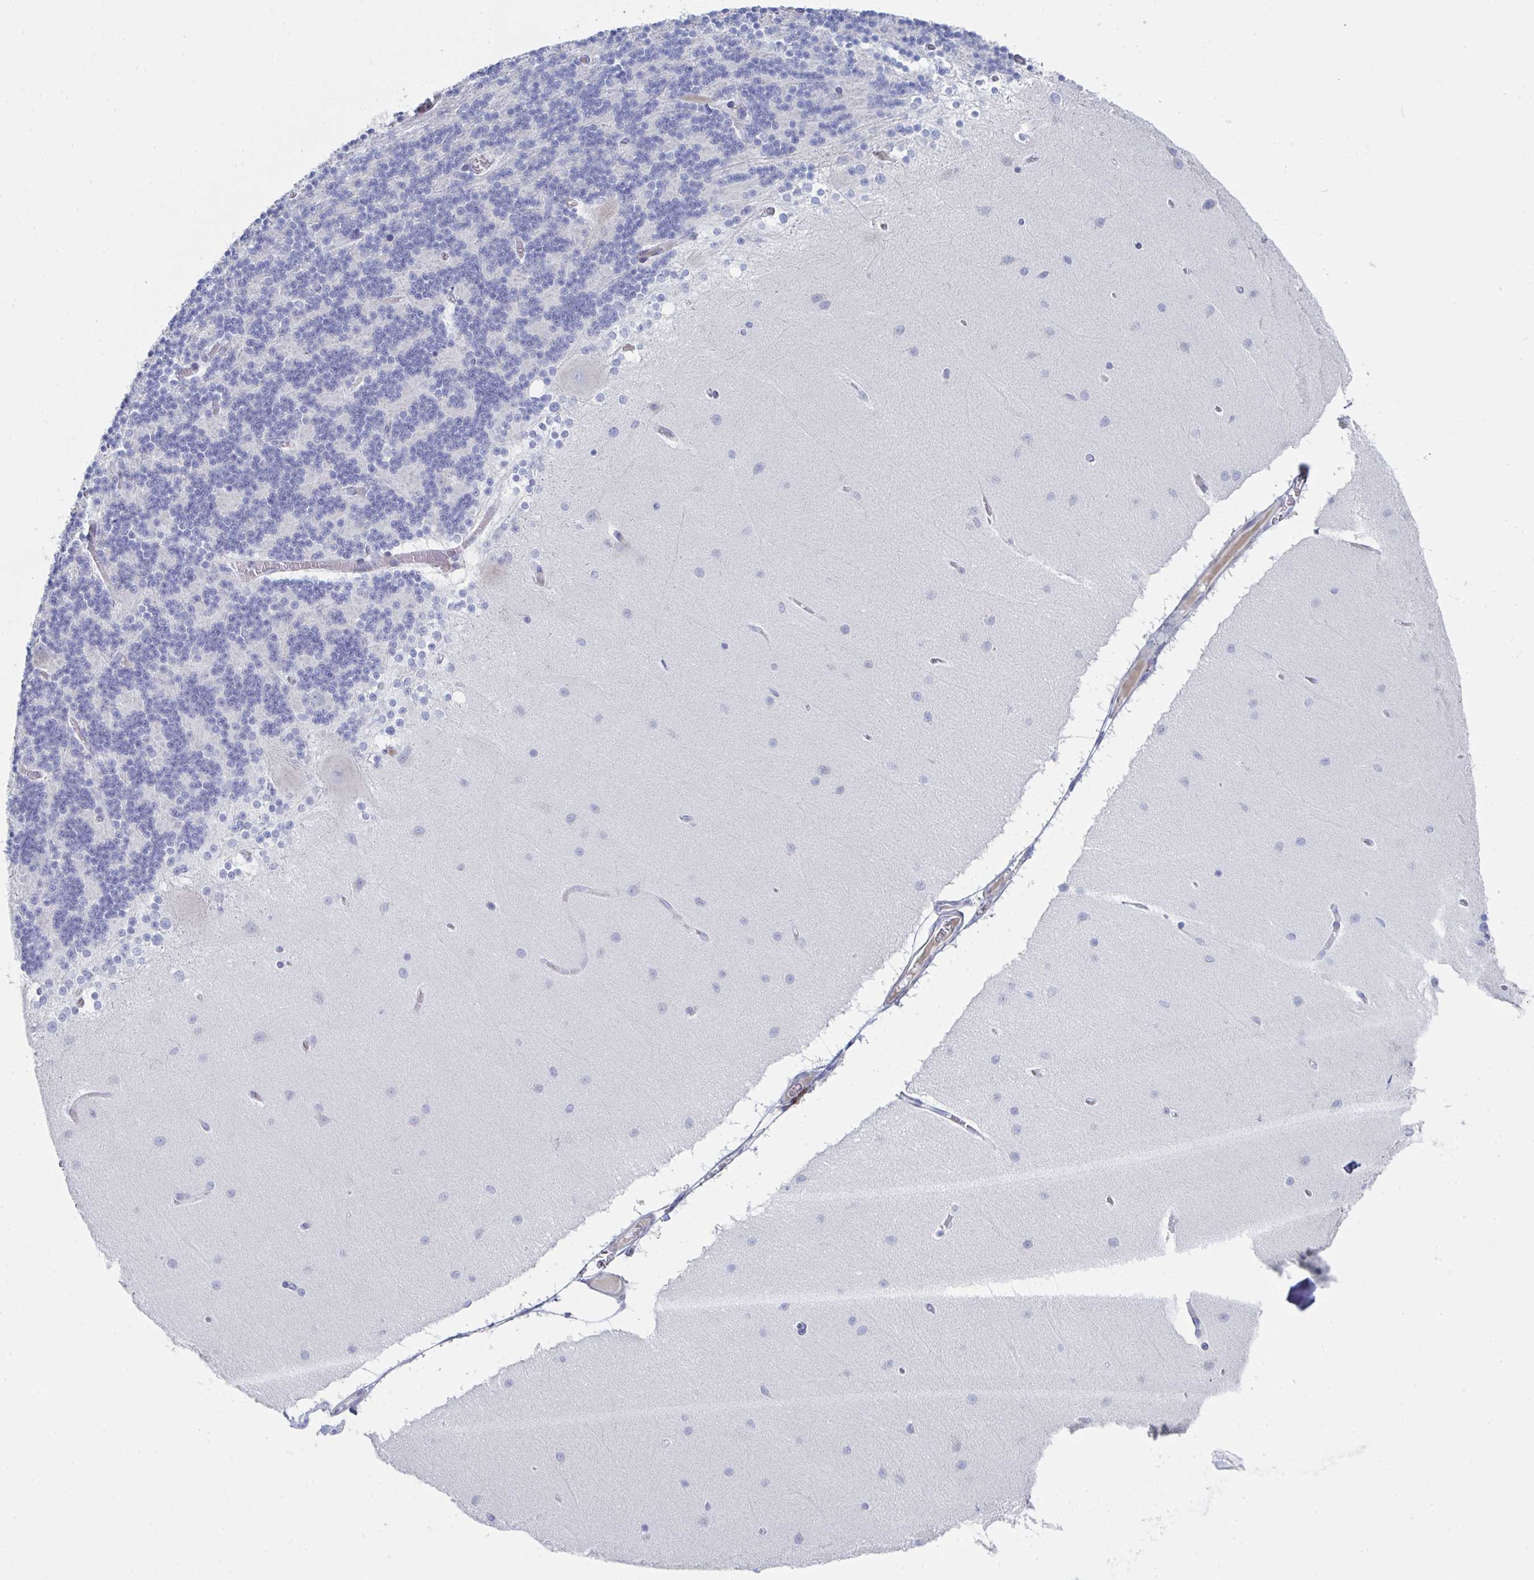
{"staining": {"intensity": "negative", "quantity": "none", "location": "none"}, "tissue": "cerebellum", "cell_type": "Cells in granular layer", "image_type": "normal", "snomed": [{"axis": "morphology", "description": "Normal tissue, NOS"}, {"axis": "topography", "description": "Cerebellum"}], "caption": "IHC histopathology image of unremarkable human cerebellum stained for a protein (brown), which exhibits no staining in cells in granular layer.", "gene": "ZNF684", "patient": {"sex": "female", "age": 54}}